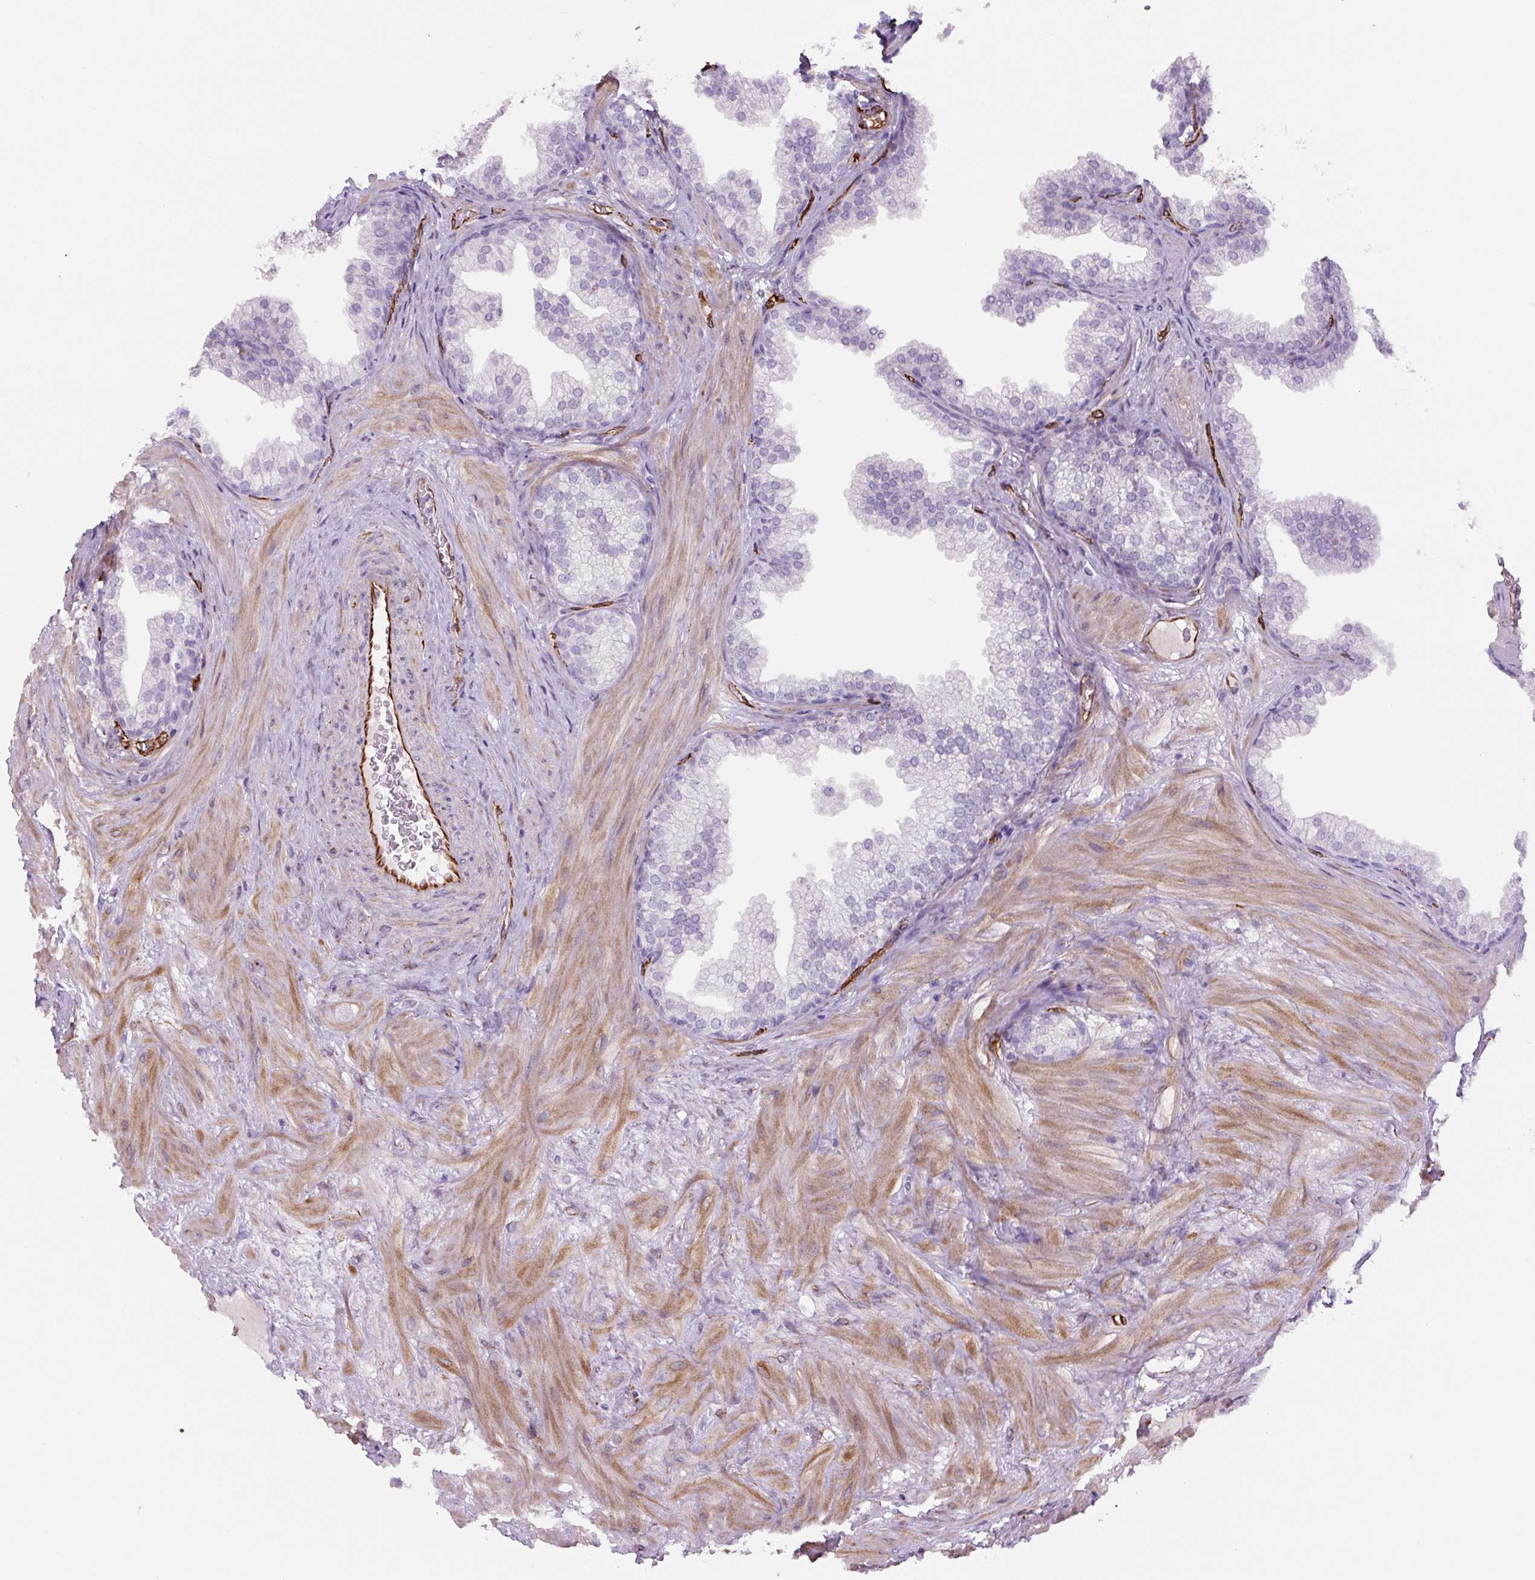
{"staining": {"intensity": "negative", "quantity": "none", "location": "none"}, "tissue": "prostate", "cell_type": "Glandular cells", "image_type": "normal", "snomed": [{"axis": "morphology", "description": "Normal tissue, NOS"}, {"axis": "topography", "description": "Prostate"}], "caption": "Micrograph shows no significant protein expression in glandular cells of benign prostate.", "gene": "NES", "patient": {"sex": "male", "age": 37}}